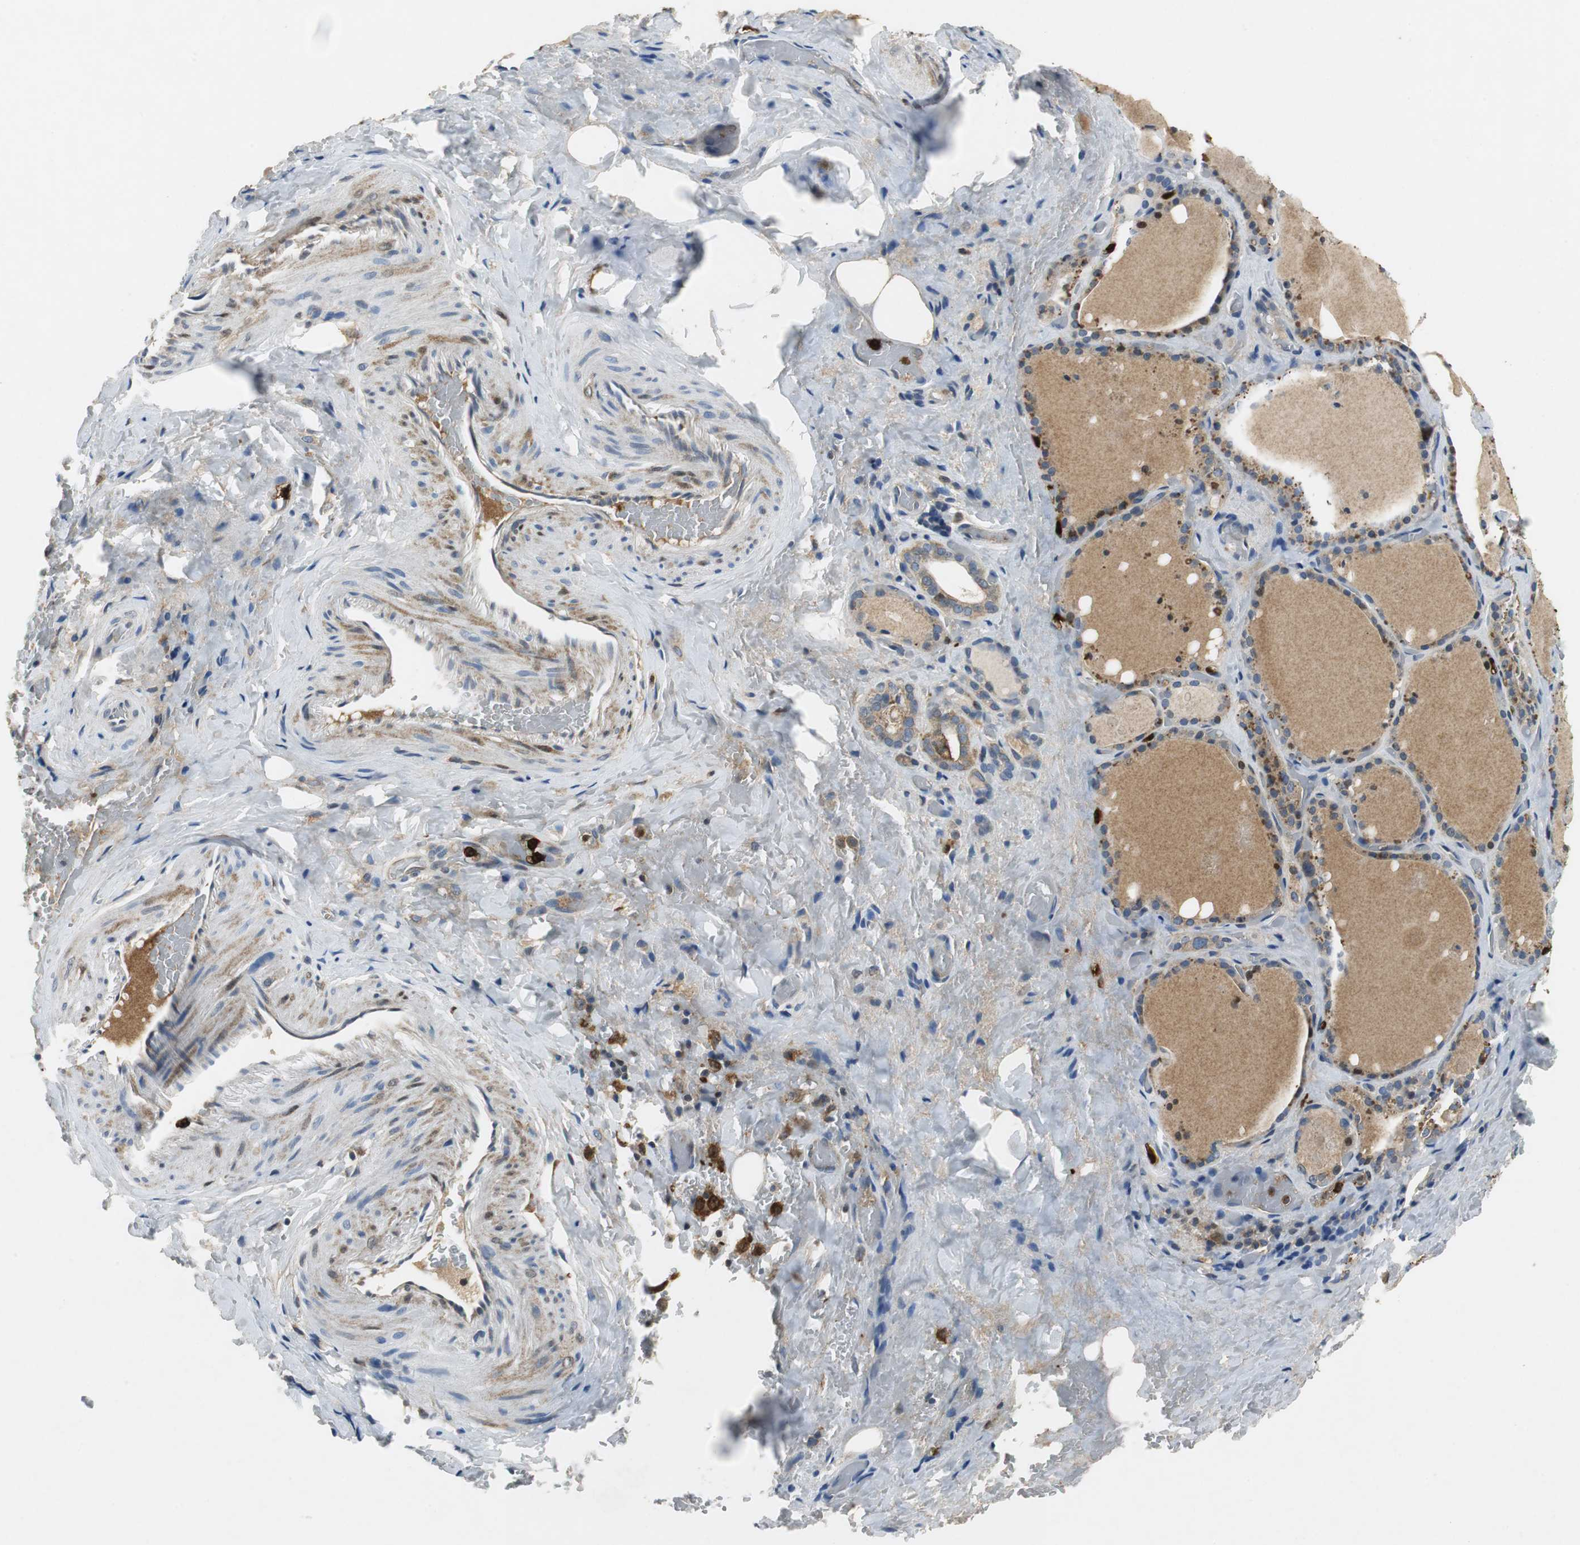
{"staining": {"intensity": "weak", "quantity": "25%-75%", "location": "cytoplasmic/membranous"}, "tissue": "thyroid gland", "cell_type": "Glandular cells", "image_type": "normal", "snomed": [{"axis": "morphology", "description": "Normal tissue, NOS"}, {"axis": "topography", "description": "Thyroid gland"}], "caption": "Immunohistochemical staining of benign human thyroid gland reveals low levels of weak cytoplasmic/membranous expression in approximately 25%-75% of glandular cells.", "gene": "ORM1", "patient": {"sex": "male", "age": 61}}